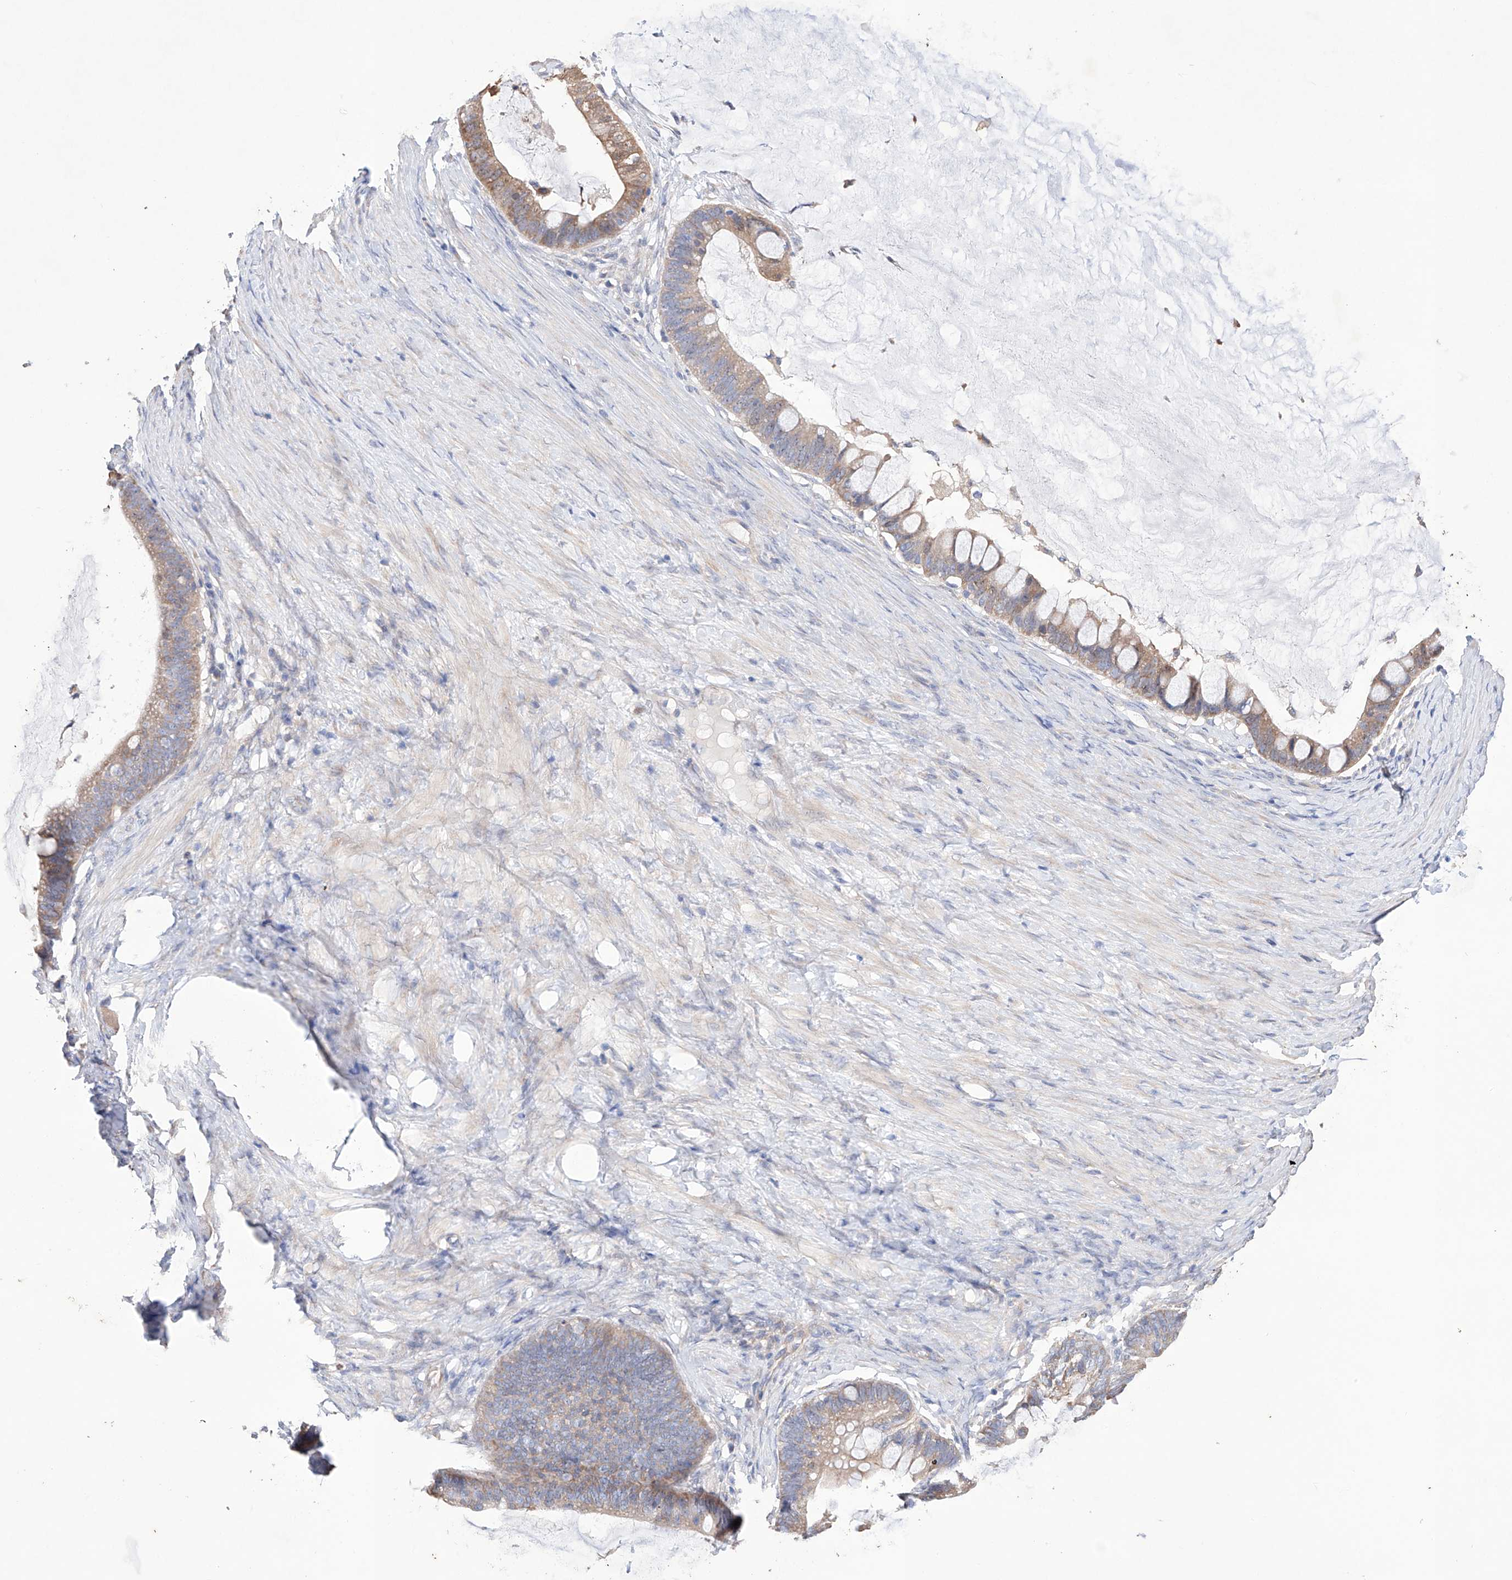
{"staining": {"intensity": "weak", "quantity": ">75%", "location": "cytoplasmic/membranous"}, "tissue": "ovarian cancer", "cell_type": "Tumor cells", "image_type": "cancer", "snomed": [{"axis": "morphology", "description": "Cystadenocarcinoma, mucinous, NOS"}, {"axis": "topography", "description": "Ovary"}], "caption": "A brown stain highlights weak cytoplasmic/membranous positivity of a protein in mucinous cystadenocarcinoma (ovarian) tumor cells.", "gene": "AFG1L", "patient": {"sex": "female", "age": 61}}